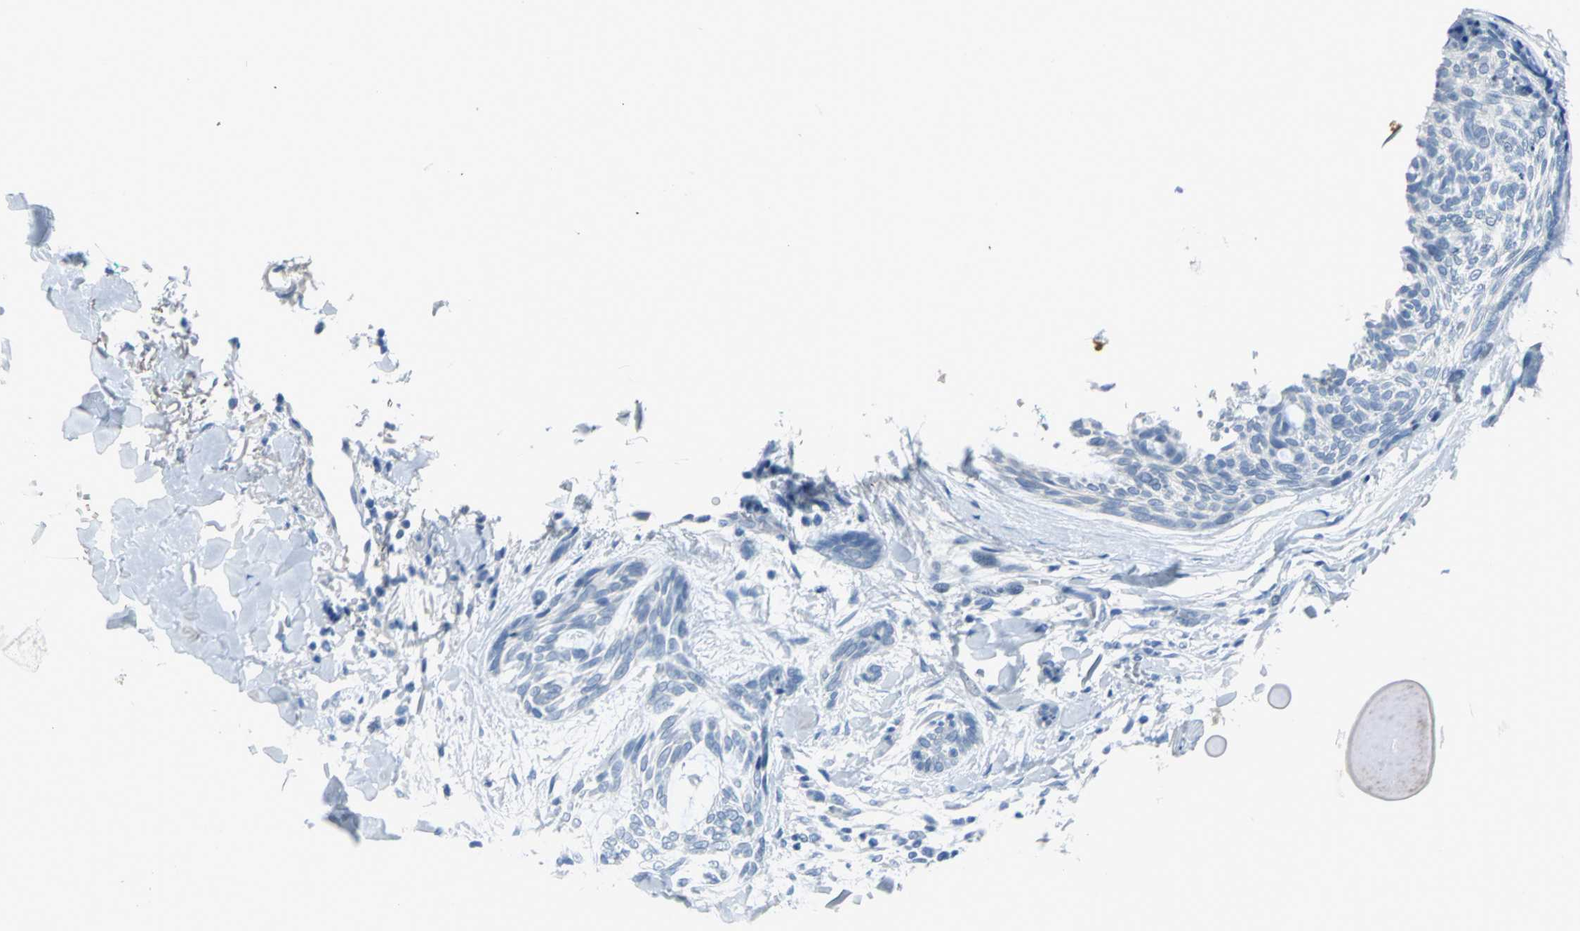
{"staining": {"intensity": "negative", "quantity": "none", "location": "none"}, "tissue": "skin cancer", "cell_type": "Tumor cells", "image_type": "cancer", "snomed": [{"axis": "morphology", "description": "Normal tissue, NOS"}, {"axis": "morphology", "description": "Basal cell carcinoma"}, {"axis": "topography", "description": "Skin"}], "caption": "Immunohistochemistry histopathology image of neoplastic tissue: human basal cell carcinoma (skin) stained with DAB reveals no significant protein expression in tumor cells. The staining is performed using DAB brown chromogen with nuclei counter-stained in using hematoxylin.", "gene": "PKLR", "patient": {"sex": "female", "age": 71}}